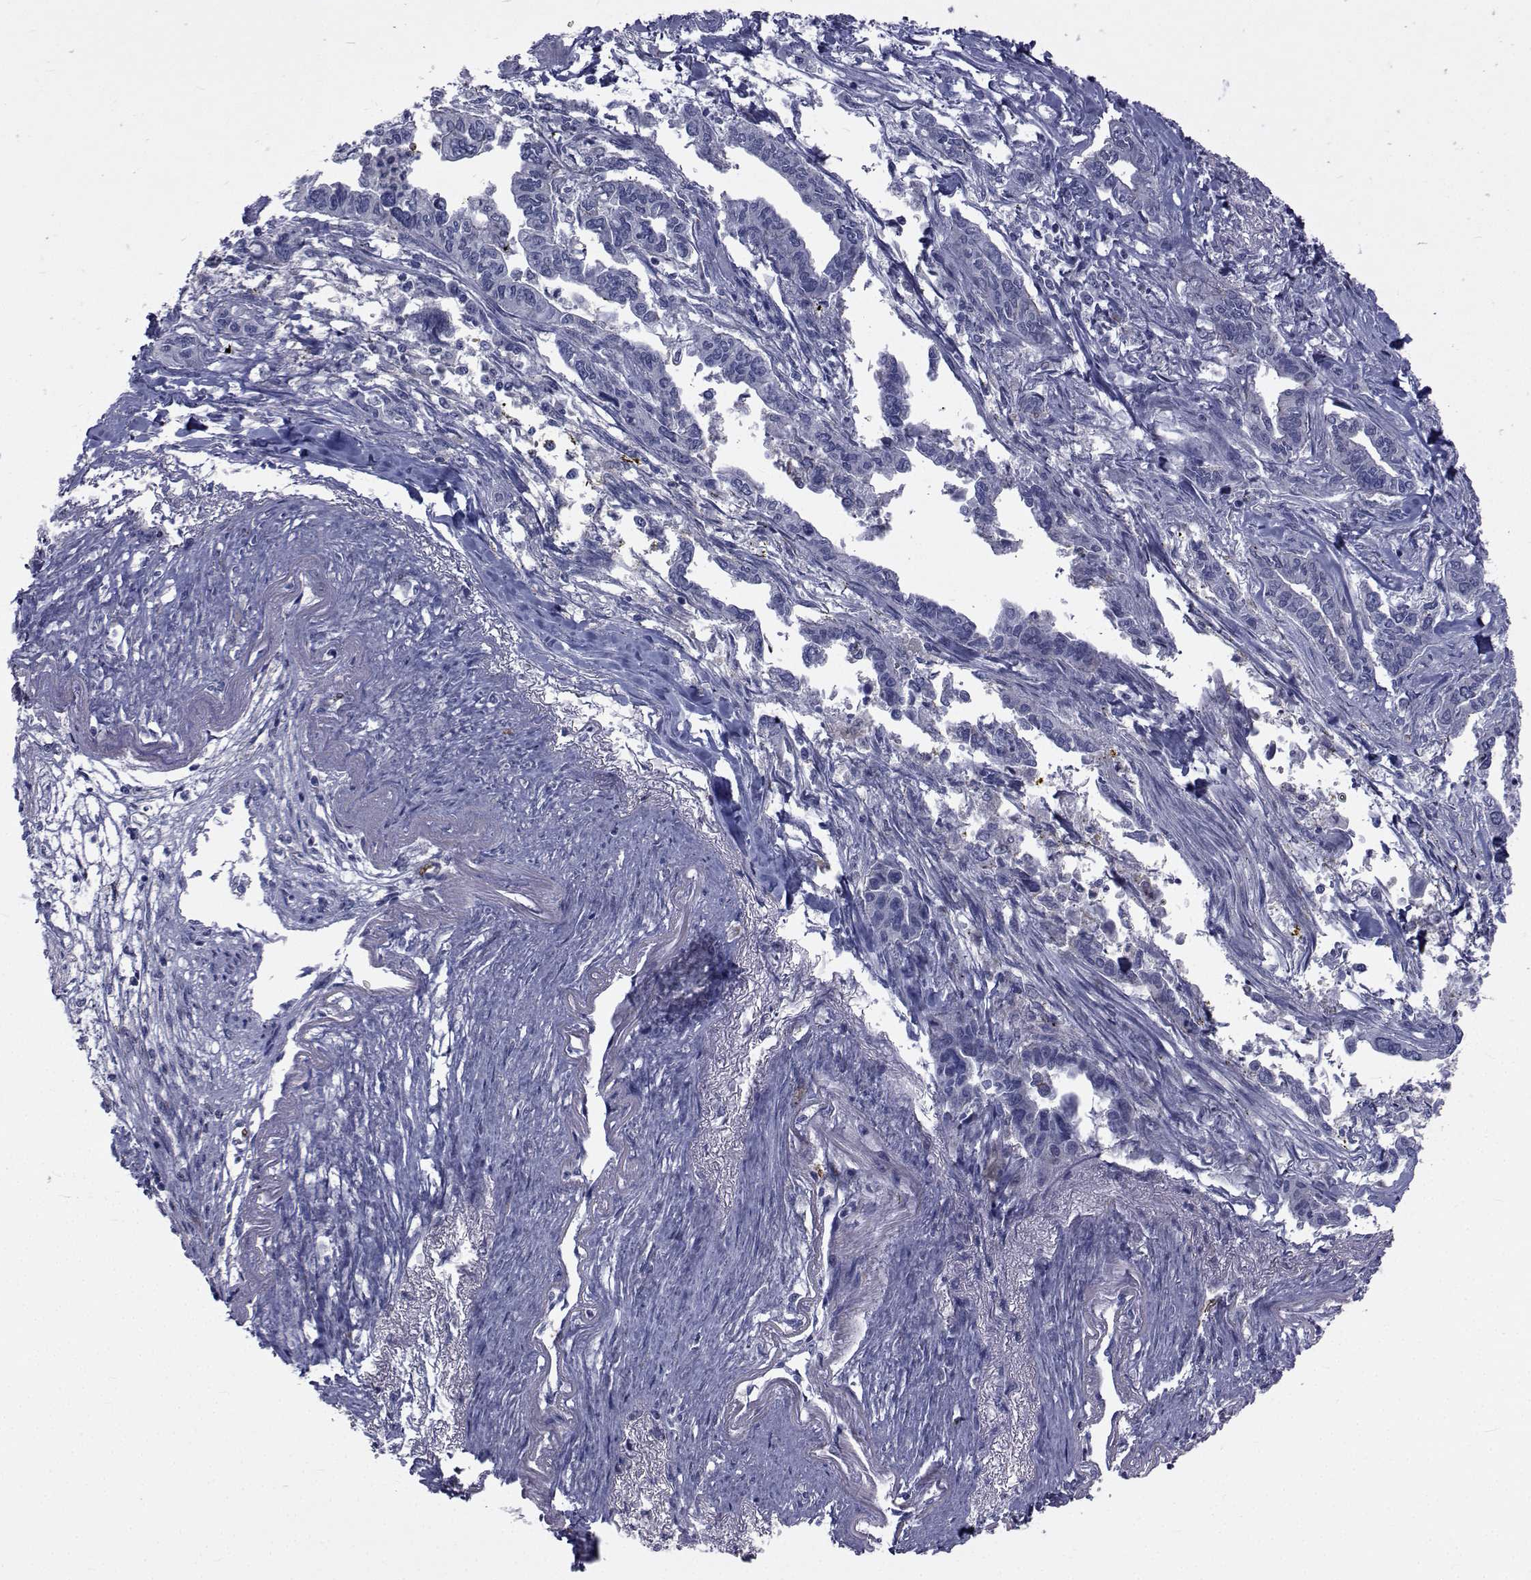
{"staining": {"intensity": "negative", "quantity": "none", "location": "none"}, "tissue": "pancreatic cancer", "cell_type": "Tumor cells", "image_type": "cancer", "snomed": [{"axis": "morphology", "description": "Adenocarcinoma, NOS"}, {"axis": "topography", "description": "Pancreas"}], "caption": "Image shows no significant protein staining in tumor cells of pancreatic cancer. The staining is performed using DAB (3,3'-diaminobenzidine) brown chromogen with nuclei counter-stained in using hematoxylin.", "gene": "SLC30A10", "patient": {"sex": "male", "age": 60}}